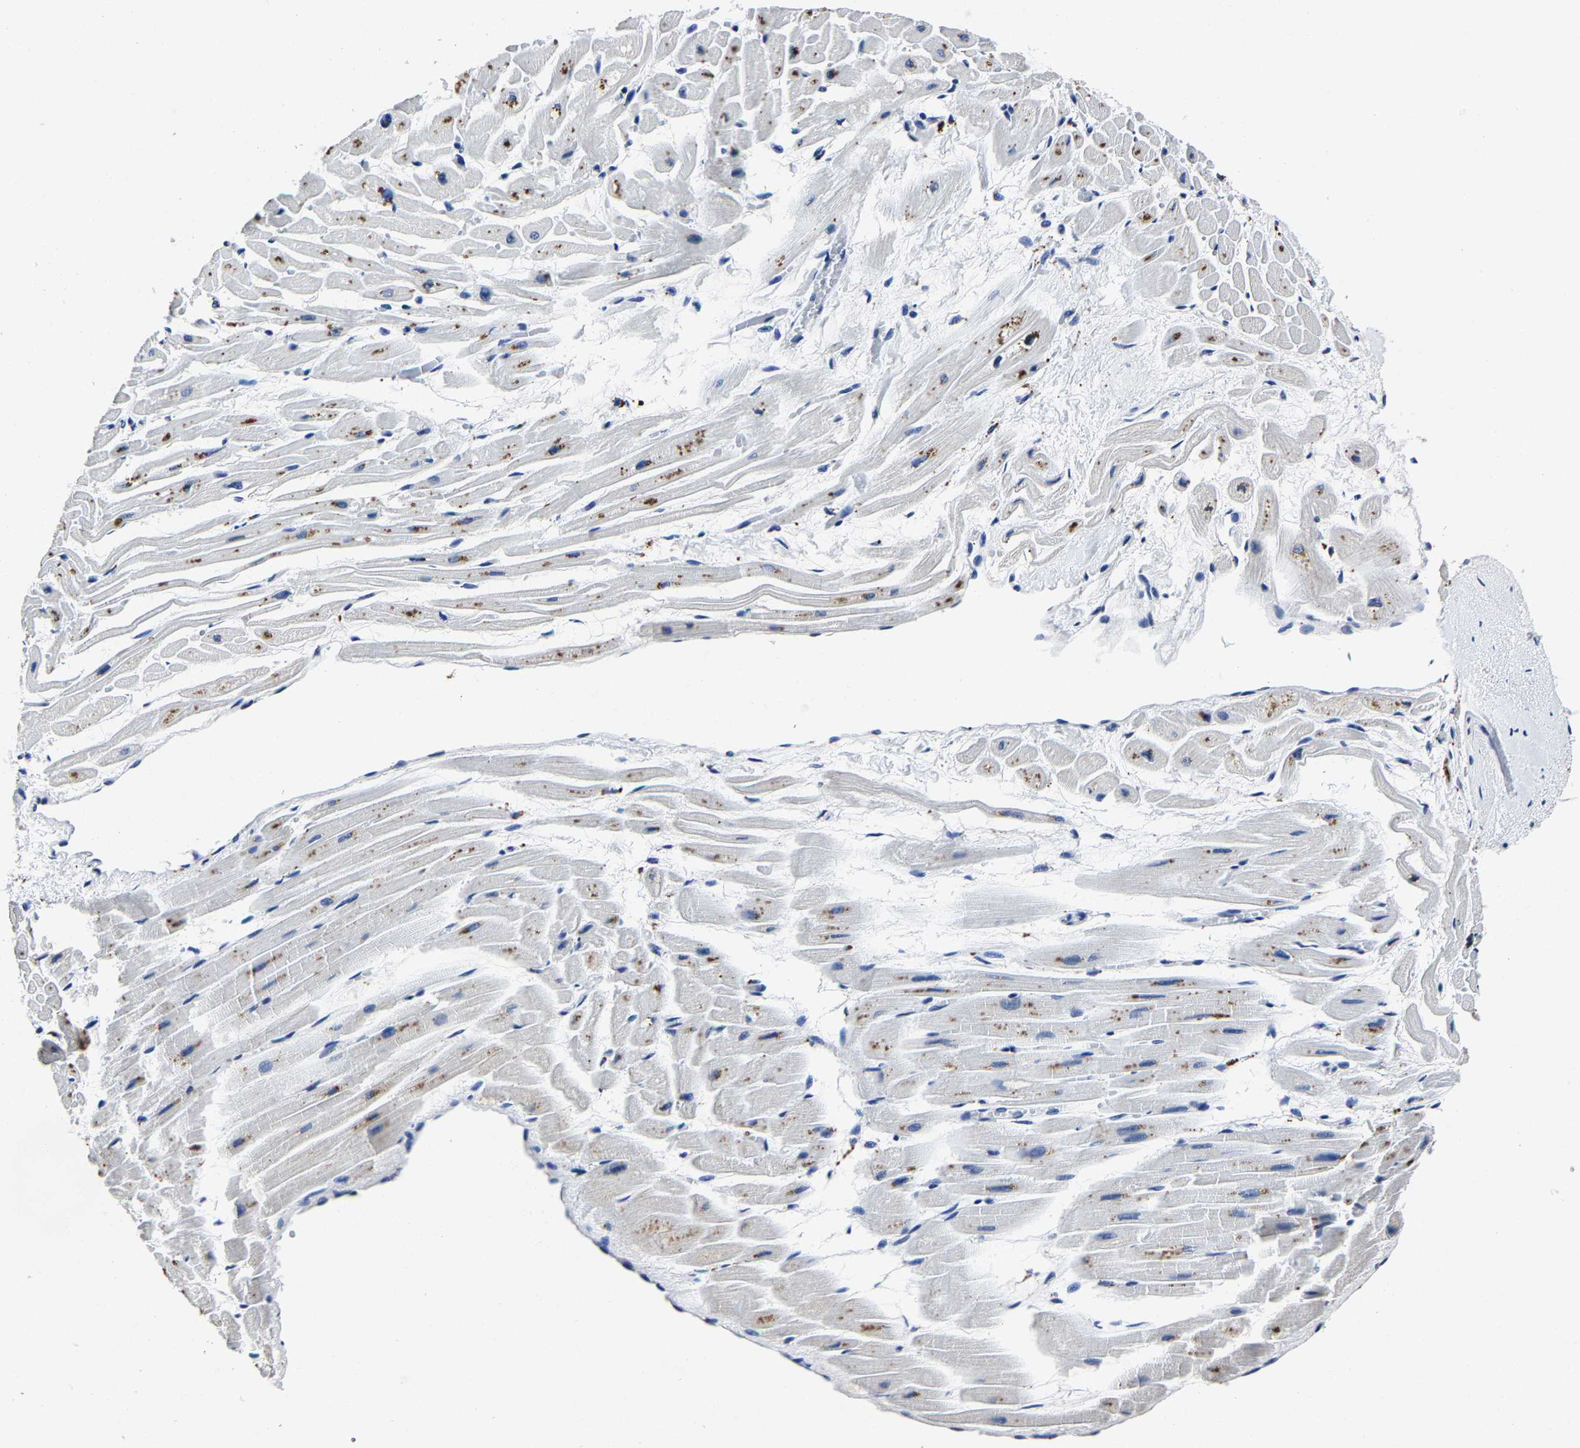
{"staining": {"intensity": "moderate", "quantity": "25%-75%", "location": "cytoplasmic/membranous,nuclear"}, "tissue": "heart muscle", "cell_type": "Cardiomyocytes", "image_type": "normal", "snomed": [{"axis": "morphology", "description": "Normal tissue, NOS"}, {"axis": "topography", "description": "Heart"}], "caption": "A high-resolution micrograph shows immunohistochemistry staining of unremarkable heart muscle, which shows moderate cytoplasmic/membranous,nuclear expression in approximately 25%-75% of cardiomyocytes. The staining was performed using DAB to visualize the protein expression in brown, while the nuclei were stained in blue with hematoxylin (Magnification: 20x).", "gene": "RBM45", "patient": {"sex": "male", "age": 45}}